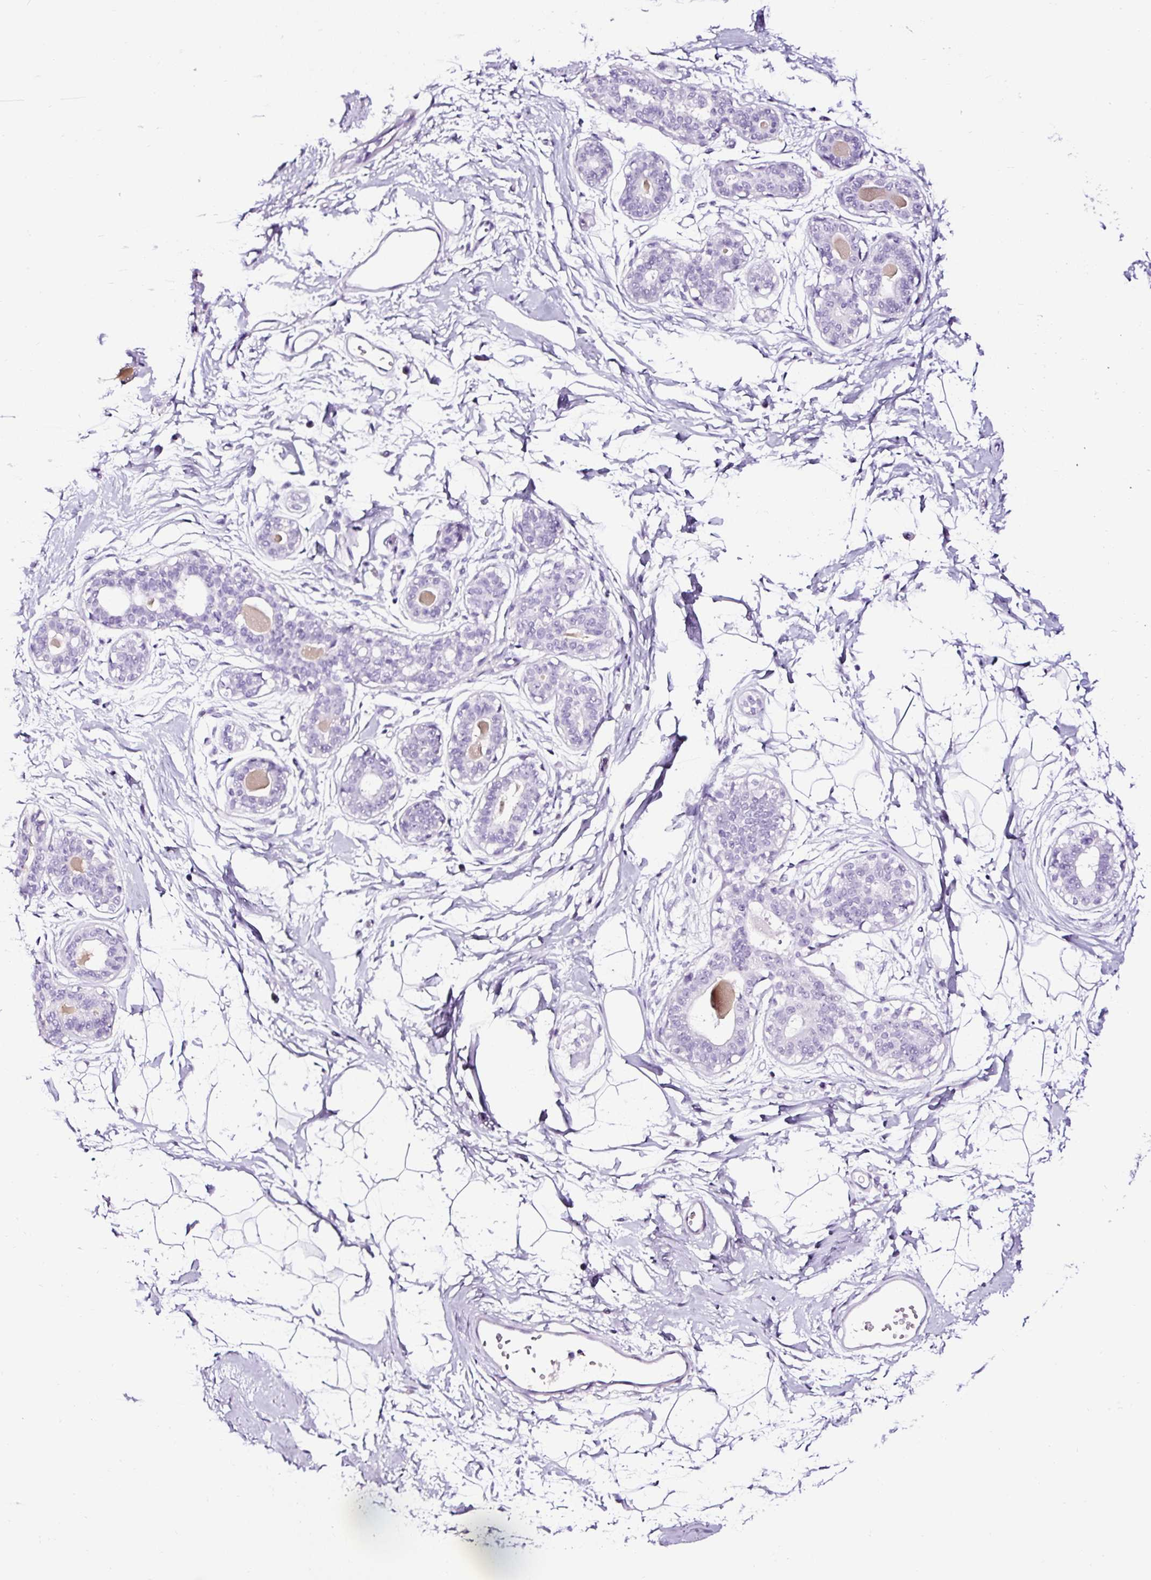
{"staining": {"intensity": "negative", "quantity": "none", "location": "none"}, "tissue": "breast", "cell_type": "Adipocytes", "image_type": "normal", "snomed": [{"axis": "morphology", "description": "Normal tissue, NOS"}, {"axis": "topography", "description": "Breast"}], "caption": "Adipocytes show no significant protein positivity in normal breast.", "gene": "NPHS2", "patient": {"sex": "female", "age": 45}}